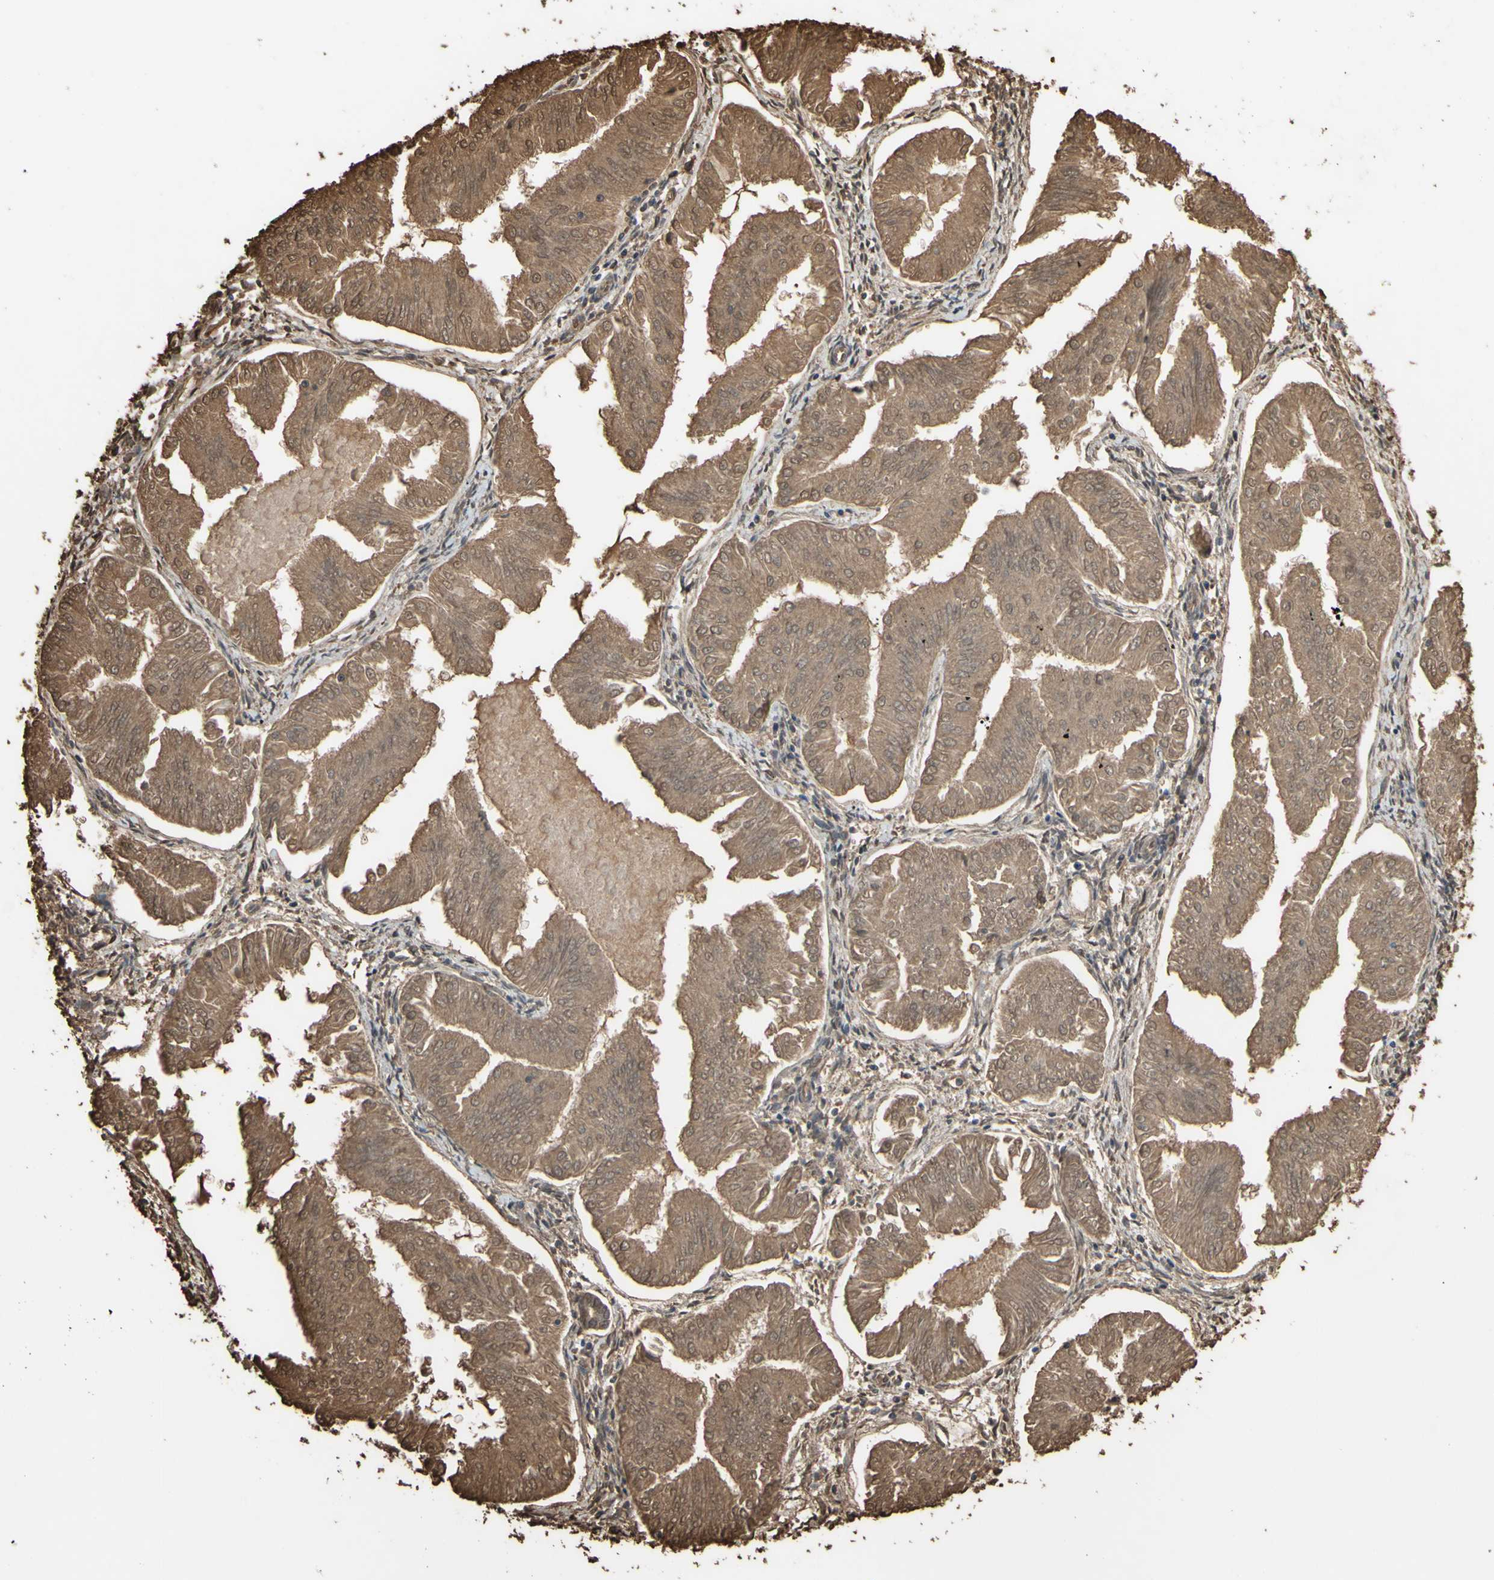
{"staining": {"intensity": "moderate", "quantity": ">75%", "location": "cytoplasmic/membranous"}, "tissue": "endometrial cancer", "cell_type": "Tumor cells", "image_type": "cancer", "snomed": [{"axis": "morphology", "description": "Adenocarcinoma, NOS"}, {"axis": "topography", "description": "Endometrium"}], "caption": "Protein analysis of endometrial cancer (adenocarcinoma) tissue shows moderate cytoplasmic/membranous expression in approximately >75% of tumor cells.", "gene": "PTGDS", "patient": {"sex": "female", "age": 53}}